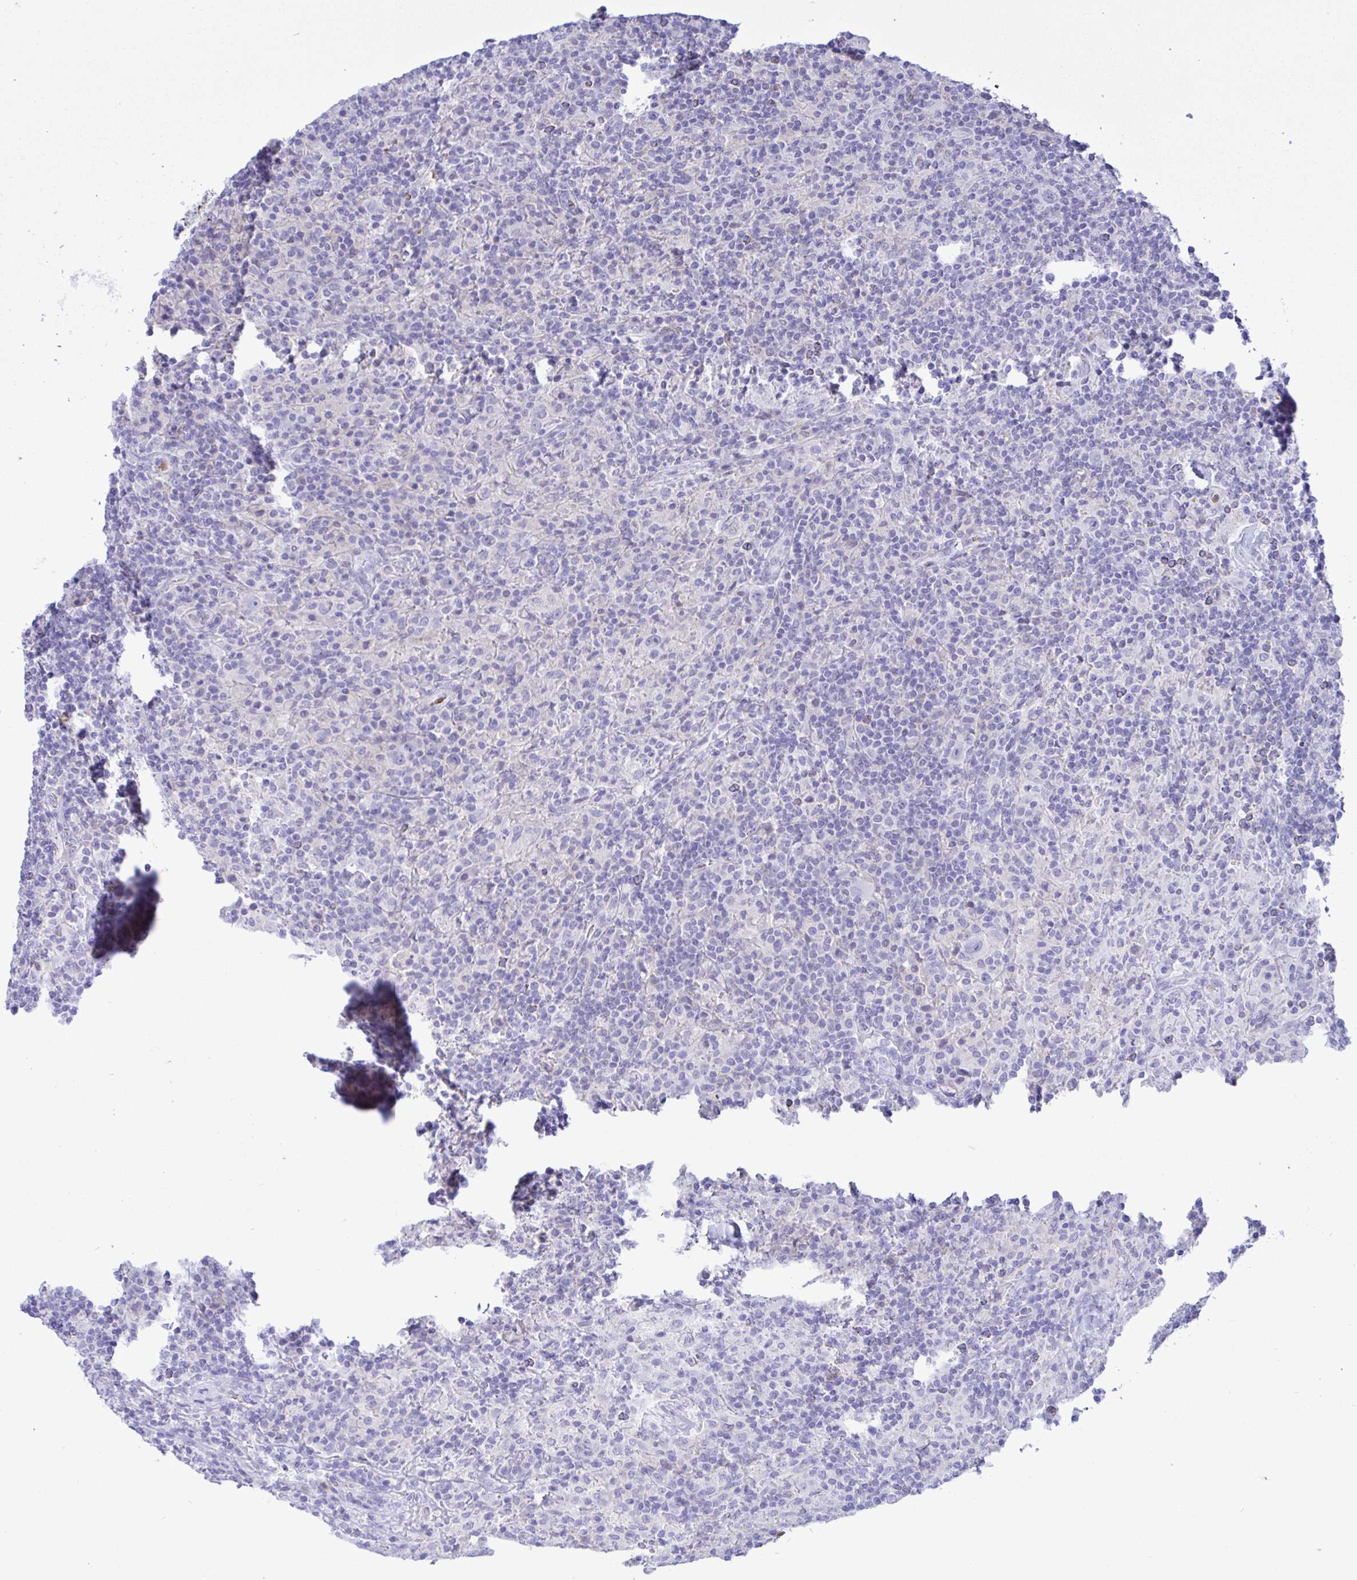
{"staining": {"intensity": "negative", "quantity": "none", "location": "none"}, "tissue": "lymphoma", "cell_type": "Tumor cells", "image_type": "cancer", "snomed": [{"axis": "morphology", "description": "Hodgkin's disease, NOS"}, {"axis": "topography", "description": "Lymph node"}], "caption": "Hodgkin's disease was stained to show a protein in brown. There is no significant staining in tumor cells.", "gene": "ZNF221", "patient": {"sex": "male", "age": 70}}